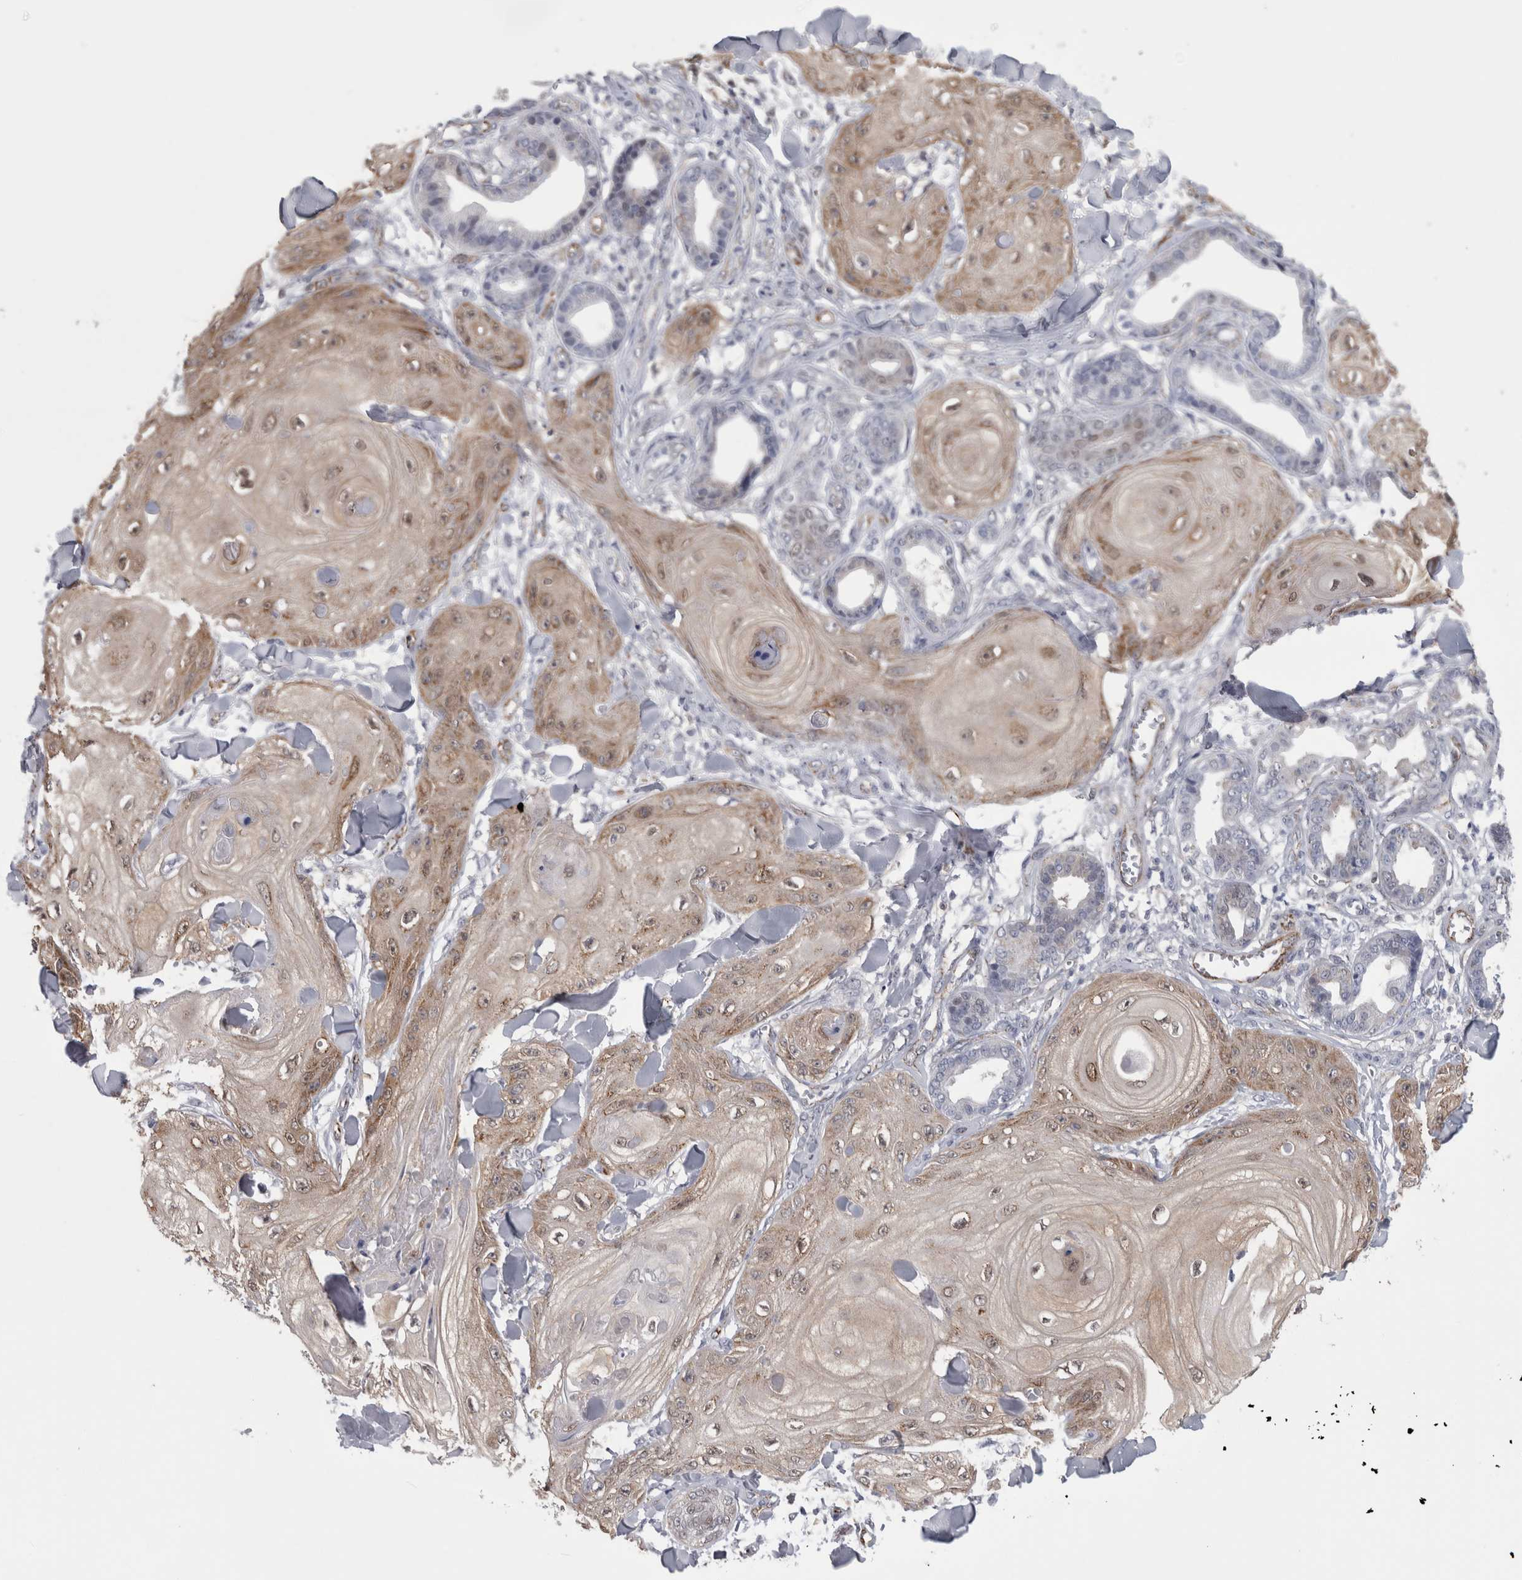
{"staining": {"intensity": "moderate", "quantity": ">75%", "location": "cytoplasmic/membranous"}, "tissue": "skin cancer", "cell_type": "Tumor cells", "image_type": "cancer", "snomed": [{"axis": "morphology", "description": "Squamous cell carcinoma, NOS"}, {"axis": "topography", "description": "Skin"}], "caption": "High-power microscopy captured an immunohistochemistry (IHC) micrograph of skin cancer, revealing moderate cytoplasmic/membranous staining in about >75% of tumor cells.", "gene": "ACOT7", "patient": {"sex": "male", "age": 74}}